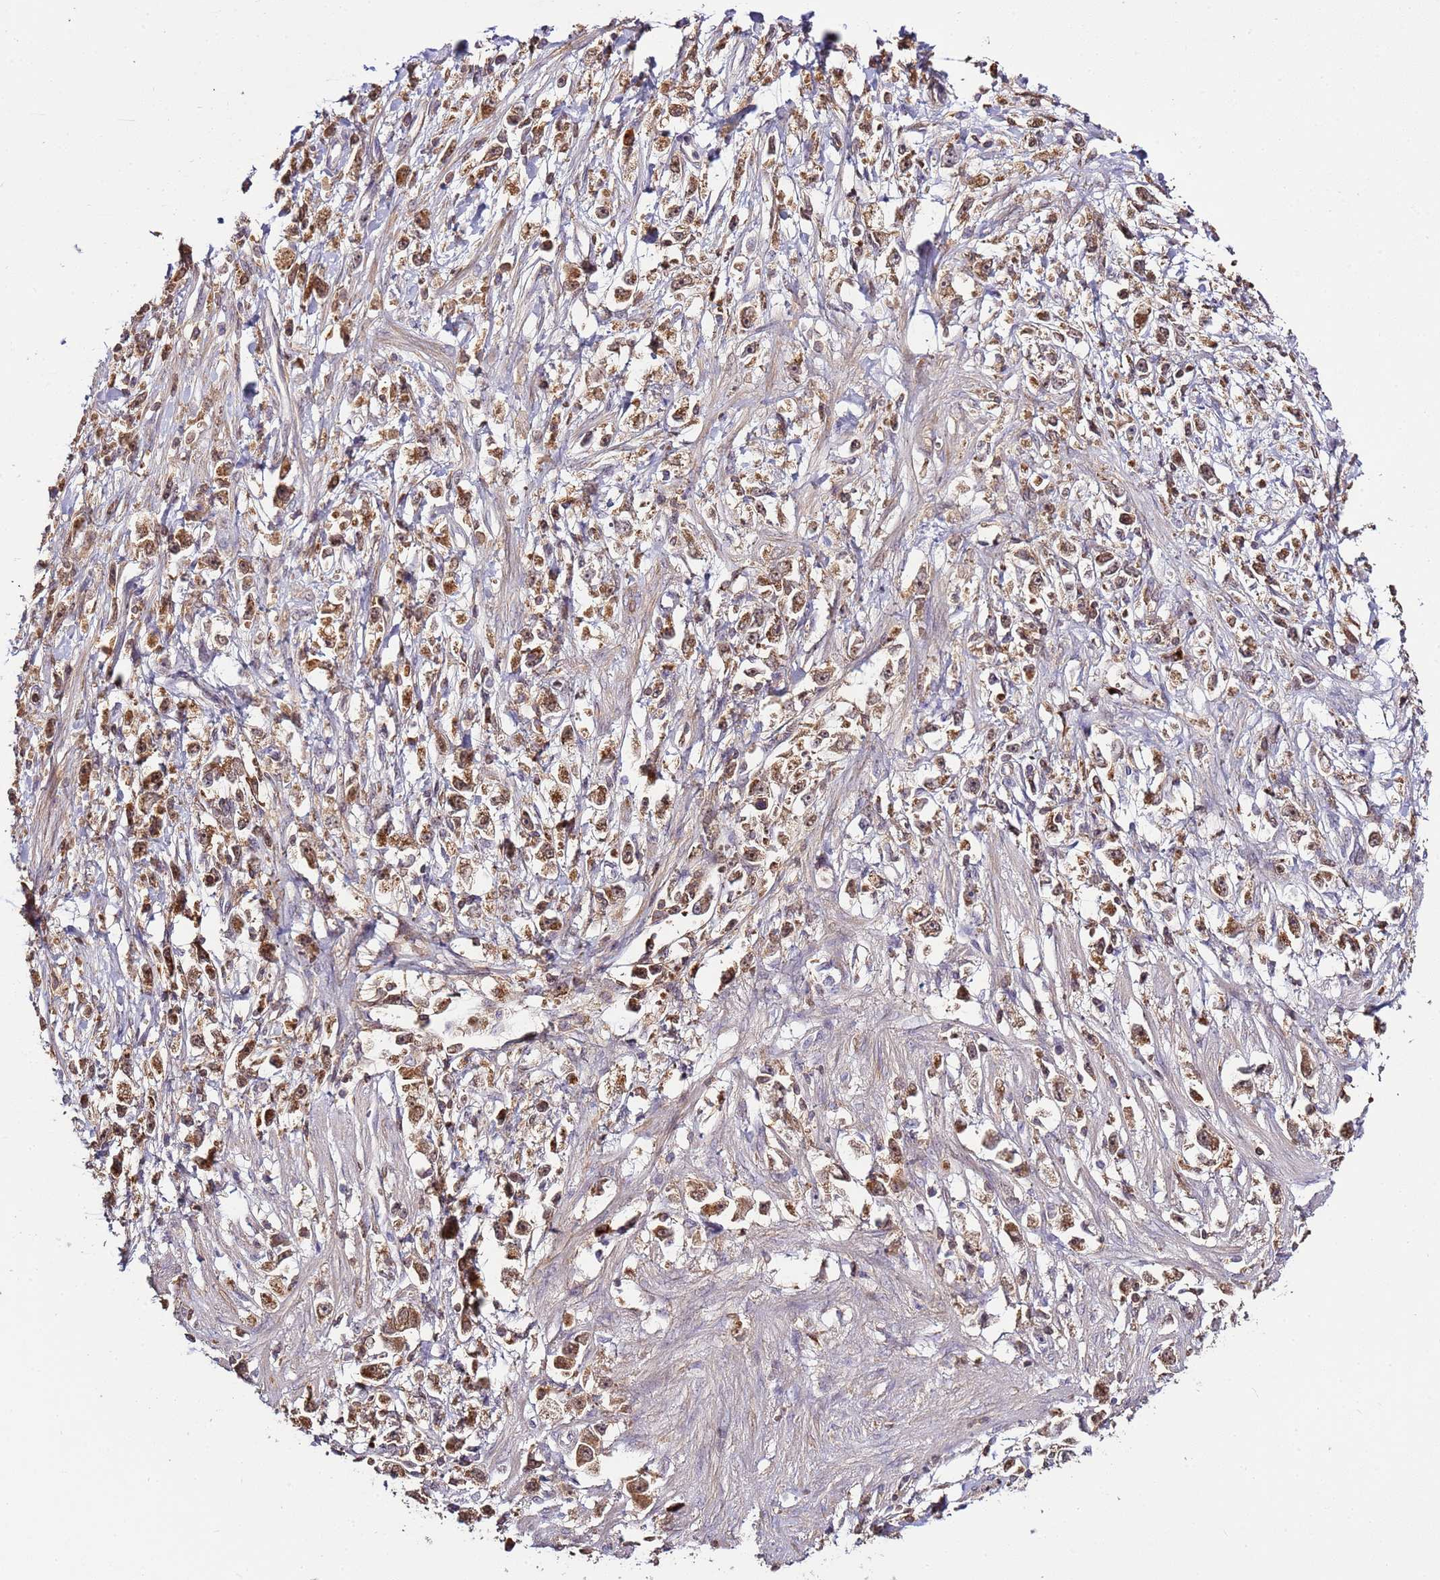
{"staining": {"intensity": "strong", "quantity": ">75%", "location": "cytoplasmic/membranous"}, "tissue": "stomach cancer", "cell_type": "Tumor cells", "image_type": "cancer", "snomed": [{"axis": "morphology", "description": "Adenocarcinoma, NOS"}, {"axis": "topography", "description": "Stomach"}], "caption": "The image demonstrates staining of stomach cancer, revealing strong cytoplasmic/membranous protein staining (brown color) within tumor cells.", "gene": "ZNF624", "patient": {"sex": "female", "age": 59}}